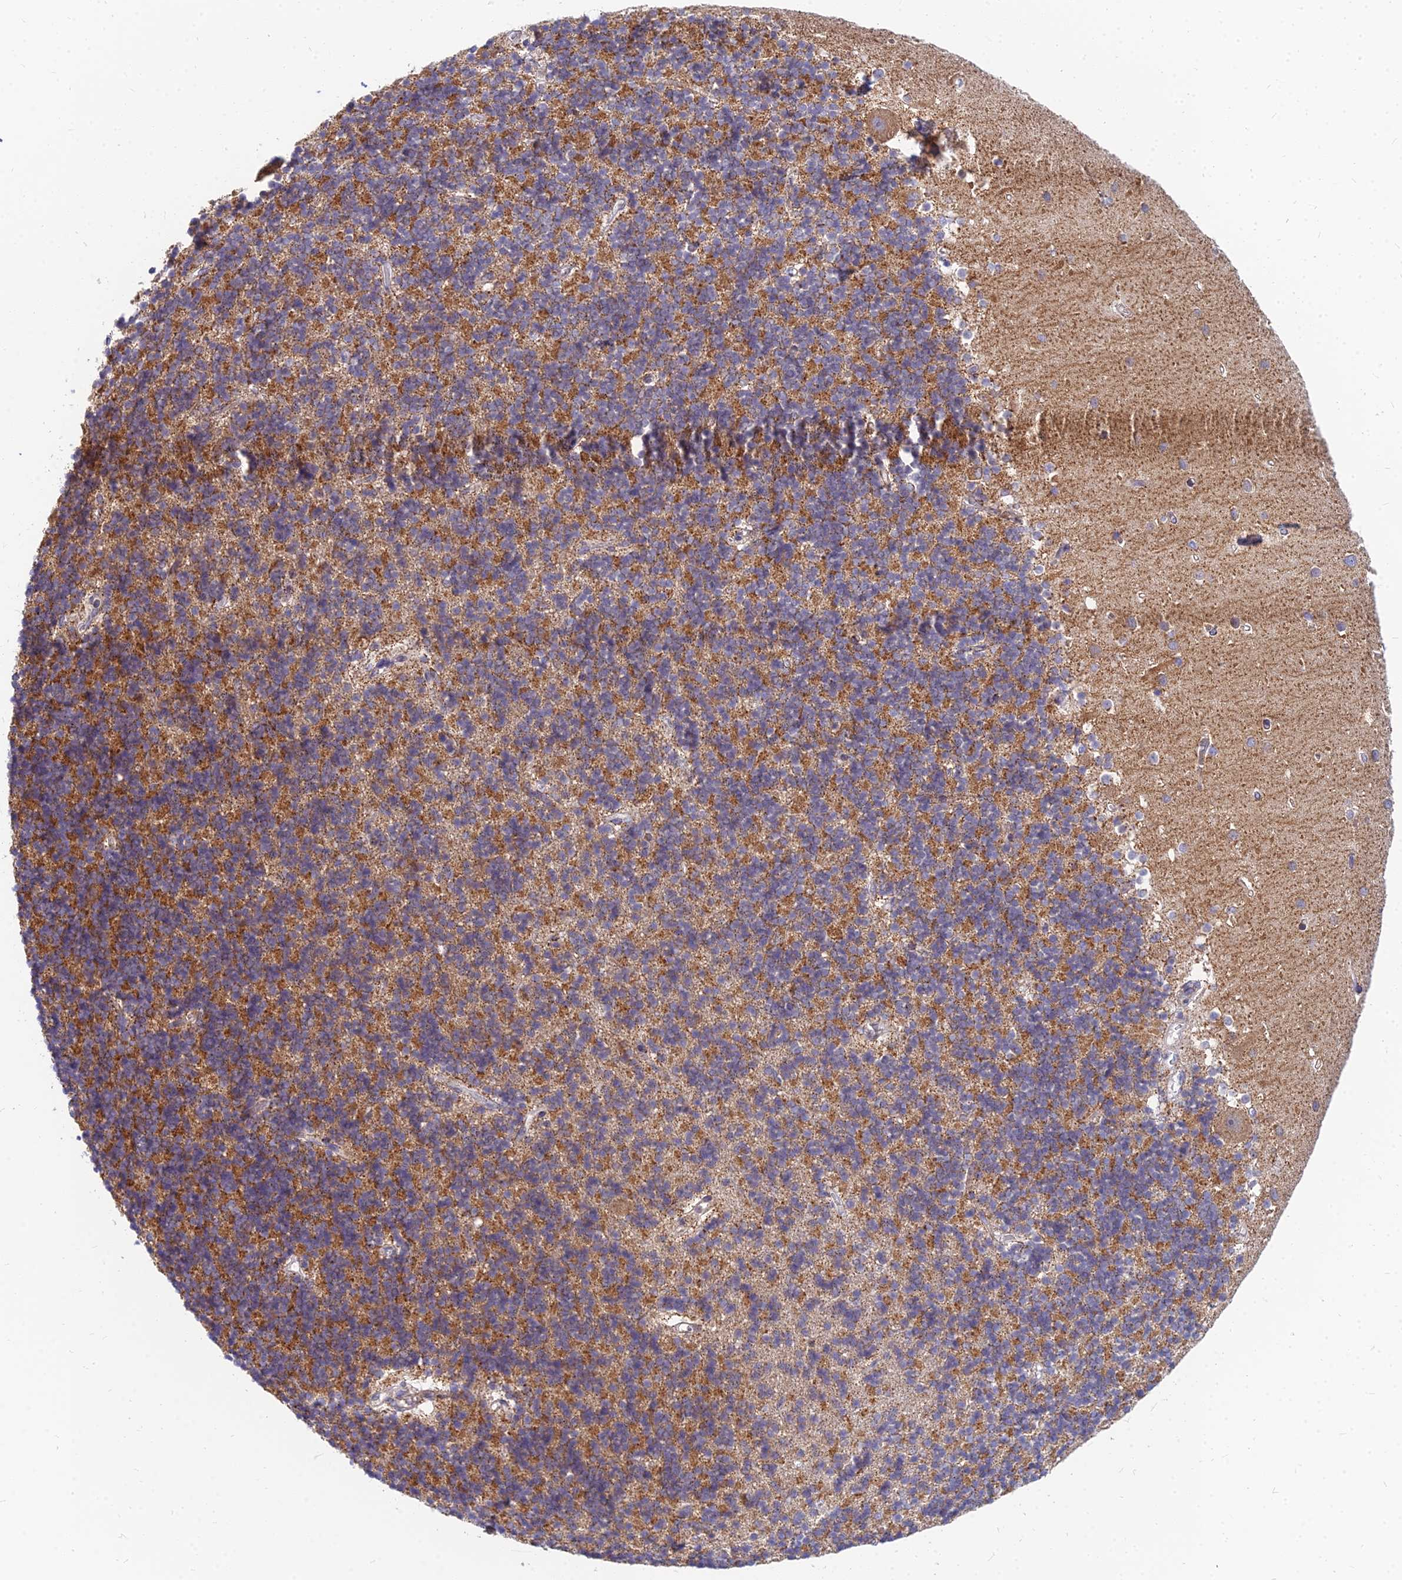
{"staining": {"intensity": "moderate", "quantity": ">75%", "location": "cytoplasmic/membranous"}, "tissue": "cerebellum", "cell_type": "Cells in granular layer", "image_type": "normal", "snomed": [{"axis": "morphology", "description": "Normal tissue, NOS"}, {"axis": "topography", "description": "Cerebellum"}], "caption": "Immunohistochemical staining of normal cerebellum reveals >75% levels of moderate cytoplasmic/membranous protein staining in approximately >75% of cells in granular layer.", "gene": "CCT6A", "patient": {"sex": "male", "age": 54}}